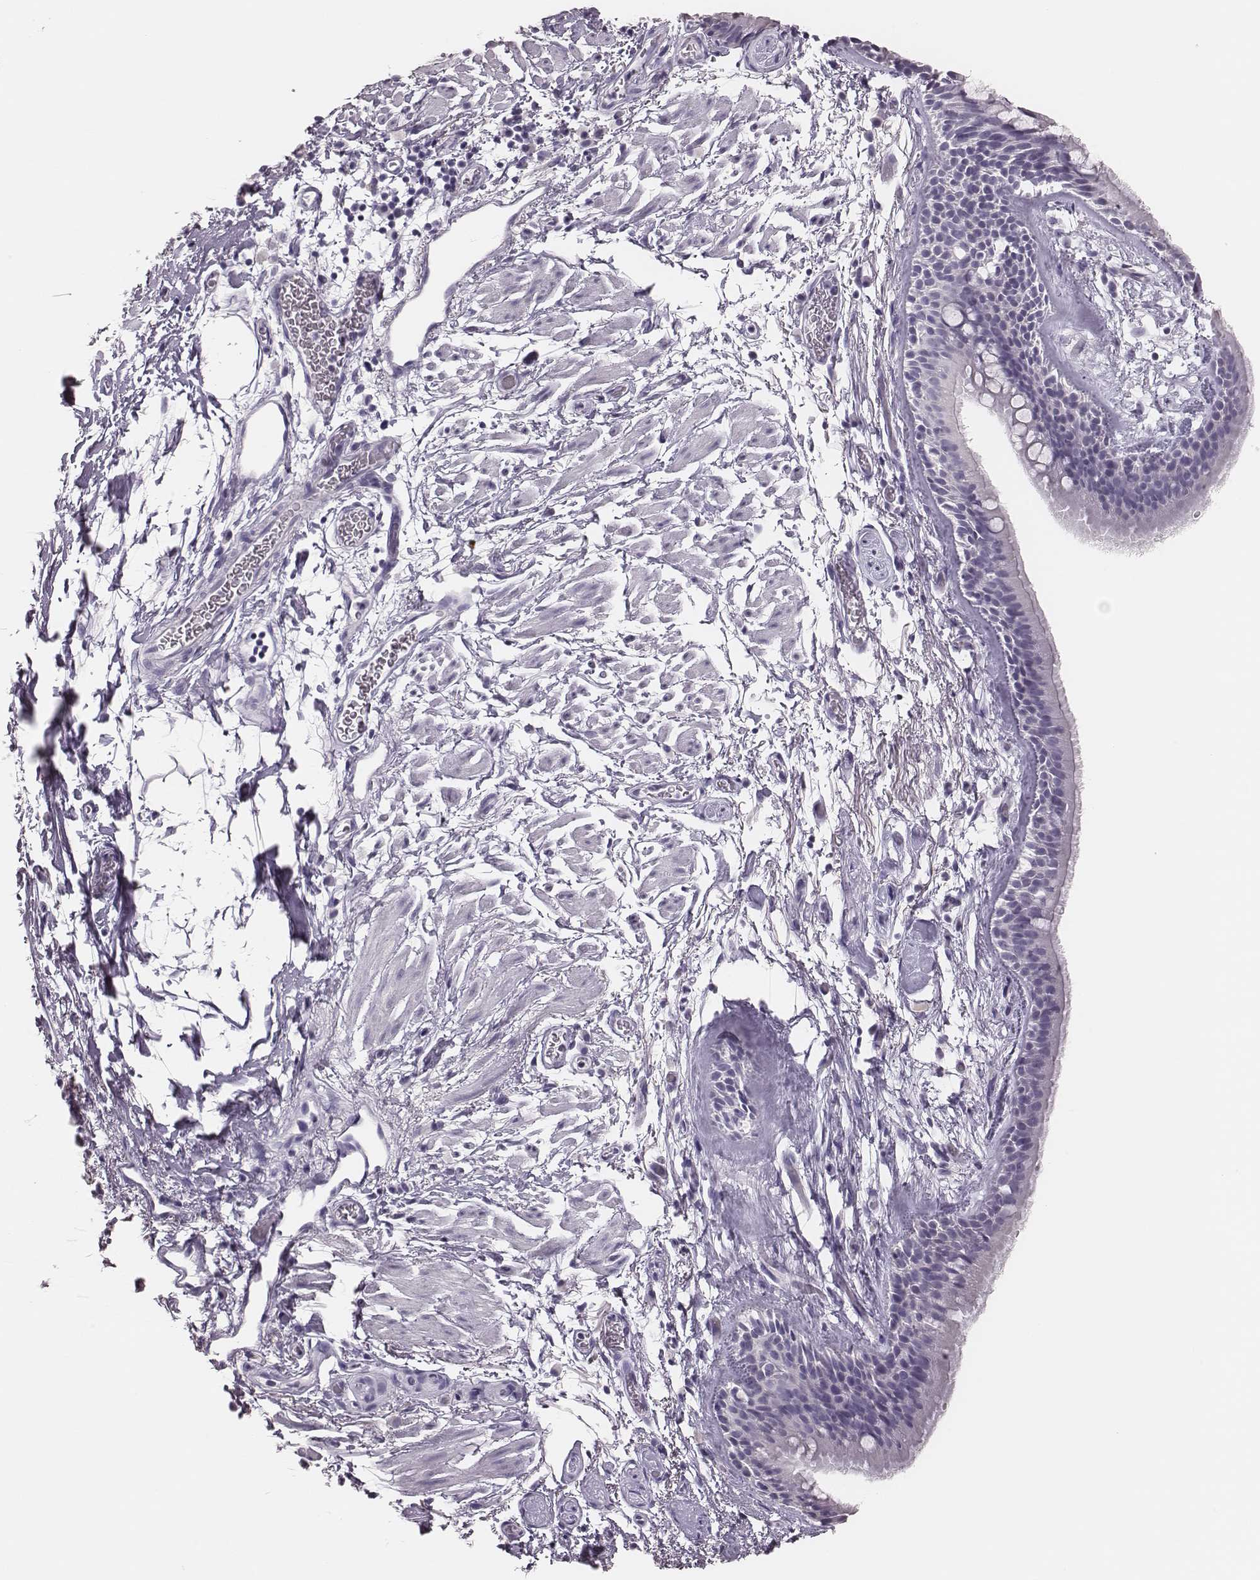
{"staining": {"intensity": "negative", "quantity": "none", "location": "none"}, "tissue": "bronchus", "cell_type": "Respiratory epithelial cells", "image_type": "normal", "snomed": [{"axis": "morphology", "description": "Normal tissue, NOS"}, {"axis": "topography", "description": "Cartilage tissue"}, {"axis": "topography", "description": "Bronchus"}], "caption": "High power microscopy image of an immunohistochemistry (IHC) histopathology image of normal bronchus, revealing no significant positivity in respiratory epithelial cells. (DAB (3,3'-diaminobenzidine) IHC, high magnification).", "gene": "H1", "patient": {"sex": "male", "age": 58}}